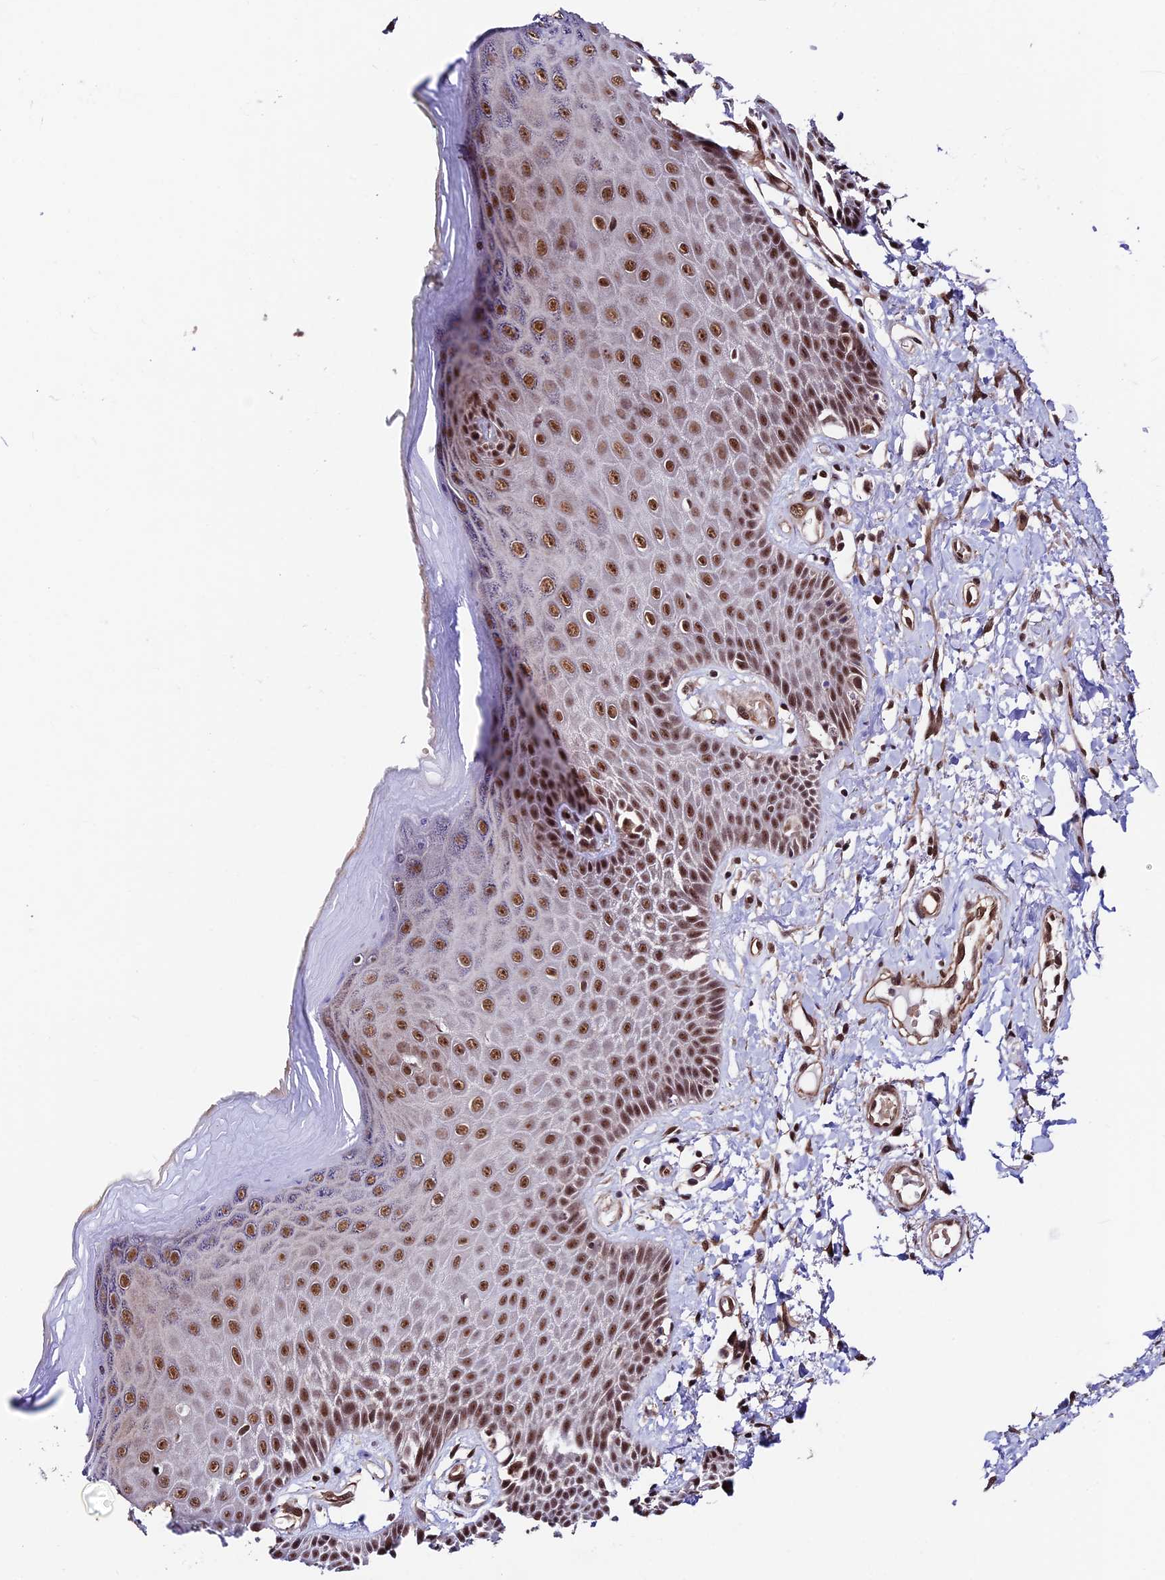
{"staining": {"intensity": "moderate", "quantity": ">75%", "location": "nuclear"}, "tissue": "skin", "cell_type": "Epidermal cells", "image_type": "normal", "snomed": [{"axis": "morphology", "description": "Normal tissue, NOS"}, {"axis": "topography", "description": "Anal"}], "caption": "The micrograph shows a brown stain indicating the presence of a protein in the nuclear of epidermal cells in skin. Immunohistochemistry stains the protein of interest in brown and the nuclei are stained blue.", "gene": "RBM42", "patient": {"sex": "male", "age": 78}}